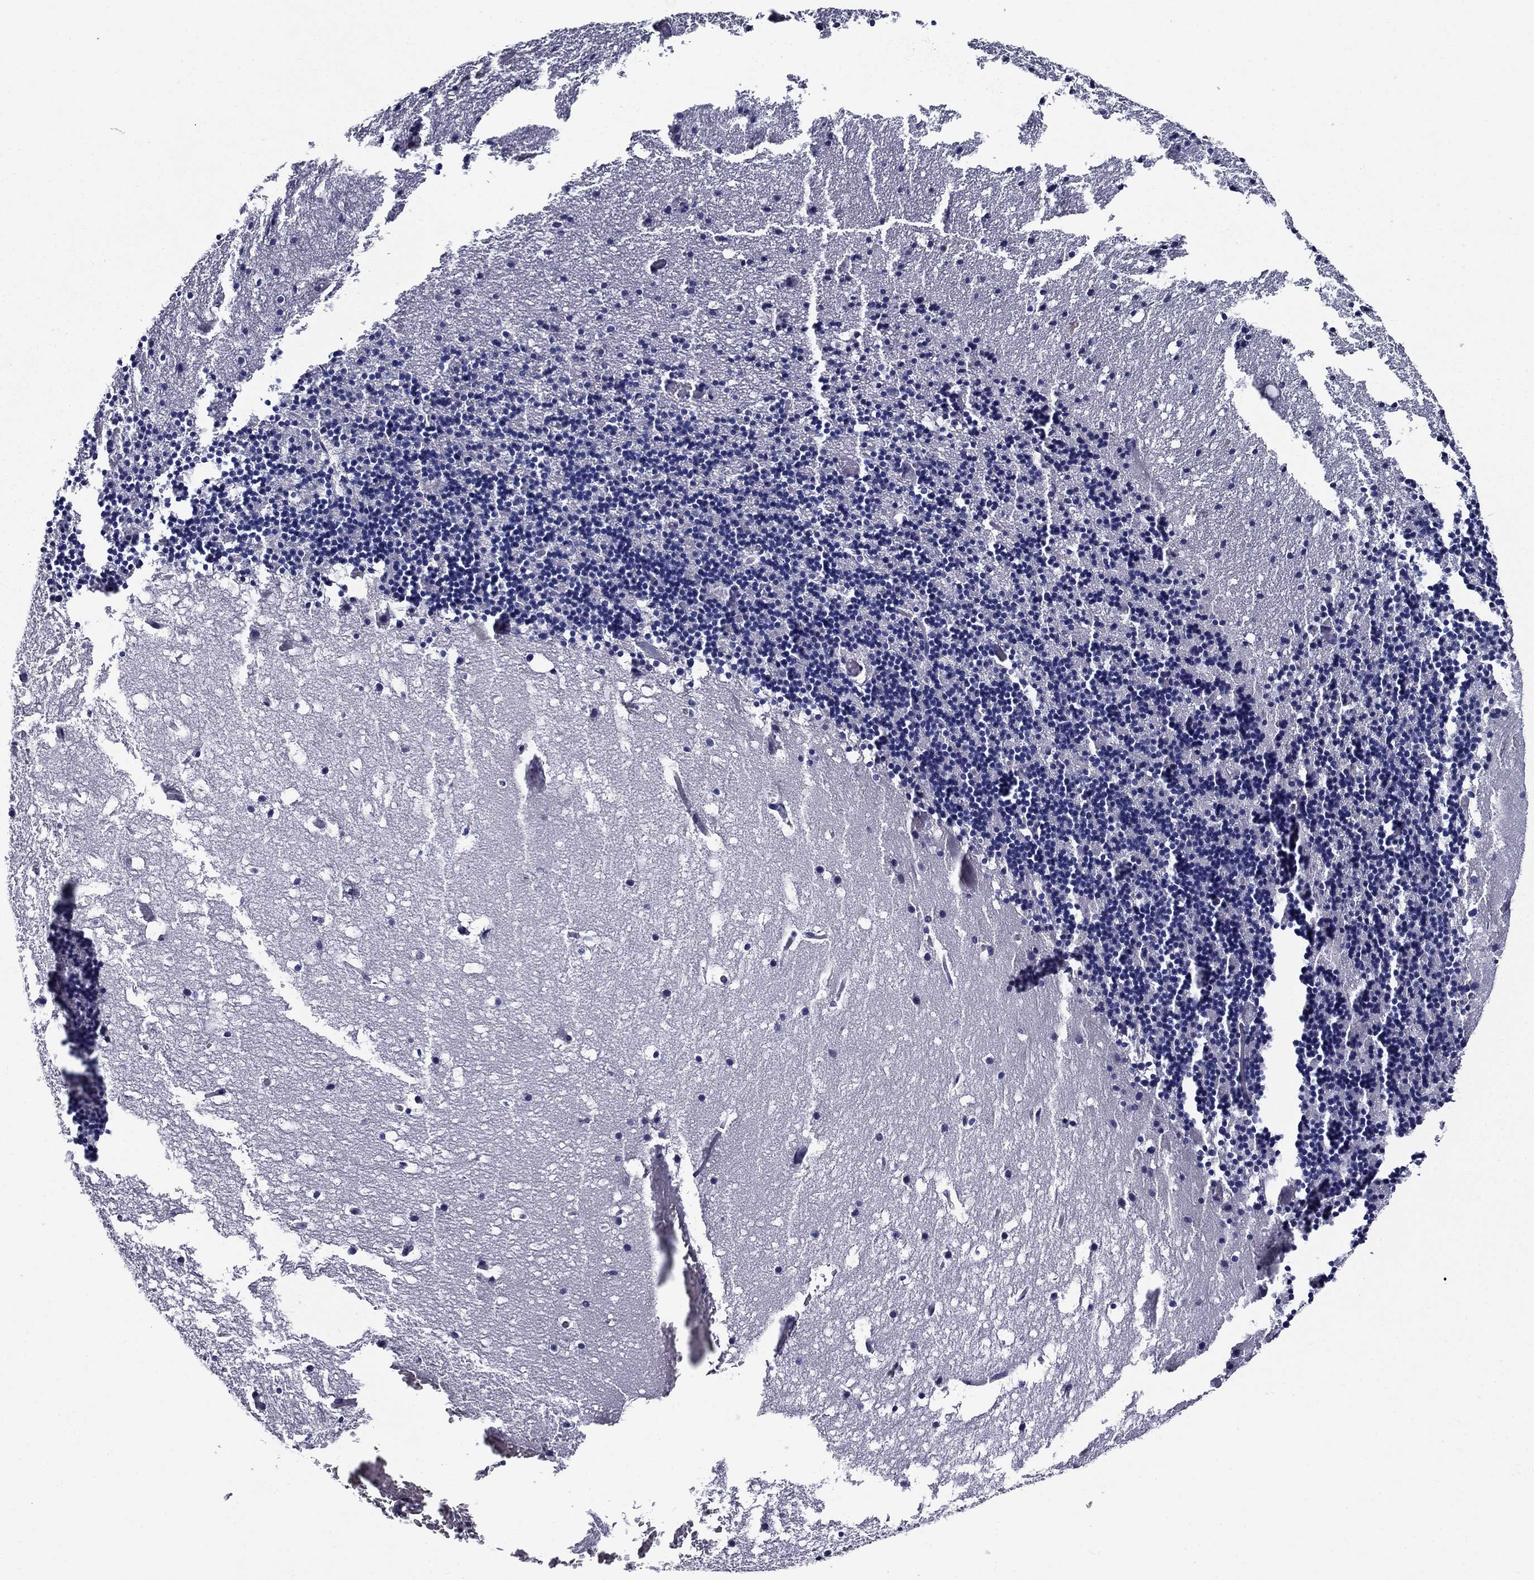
{"staining": {"intensity": "negative", "quantity": "none", "location": "none"}, "tissue": "cerebellum", "cell_type": "Cells in granular layer", "image_type": "normal", "snomed": [{"axis": "morphology", "description": "Normal tissue, NOS"}, {"axis": "topography", "description": "Cerebellum"}], "caption": "Immunohistochemistry (IHC) of unremarkable cerebellum reveals no expression in cells in granular layer. (DAB immunohistochemistry, high magnification).", "gene": "LACTB2", "patient": {"sex": "male", "age": 37}}